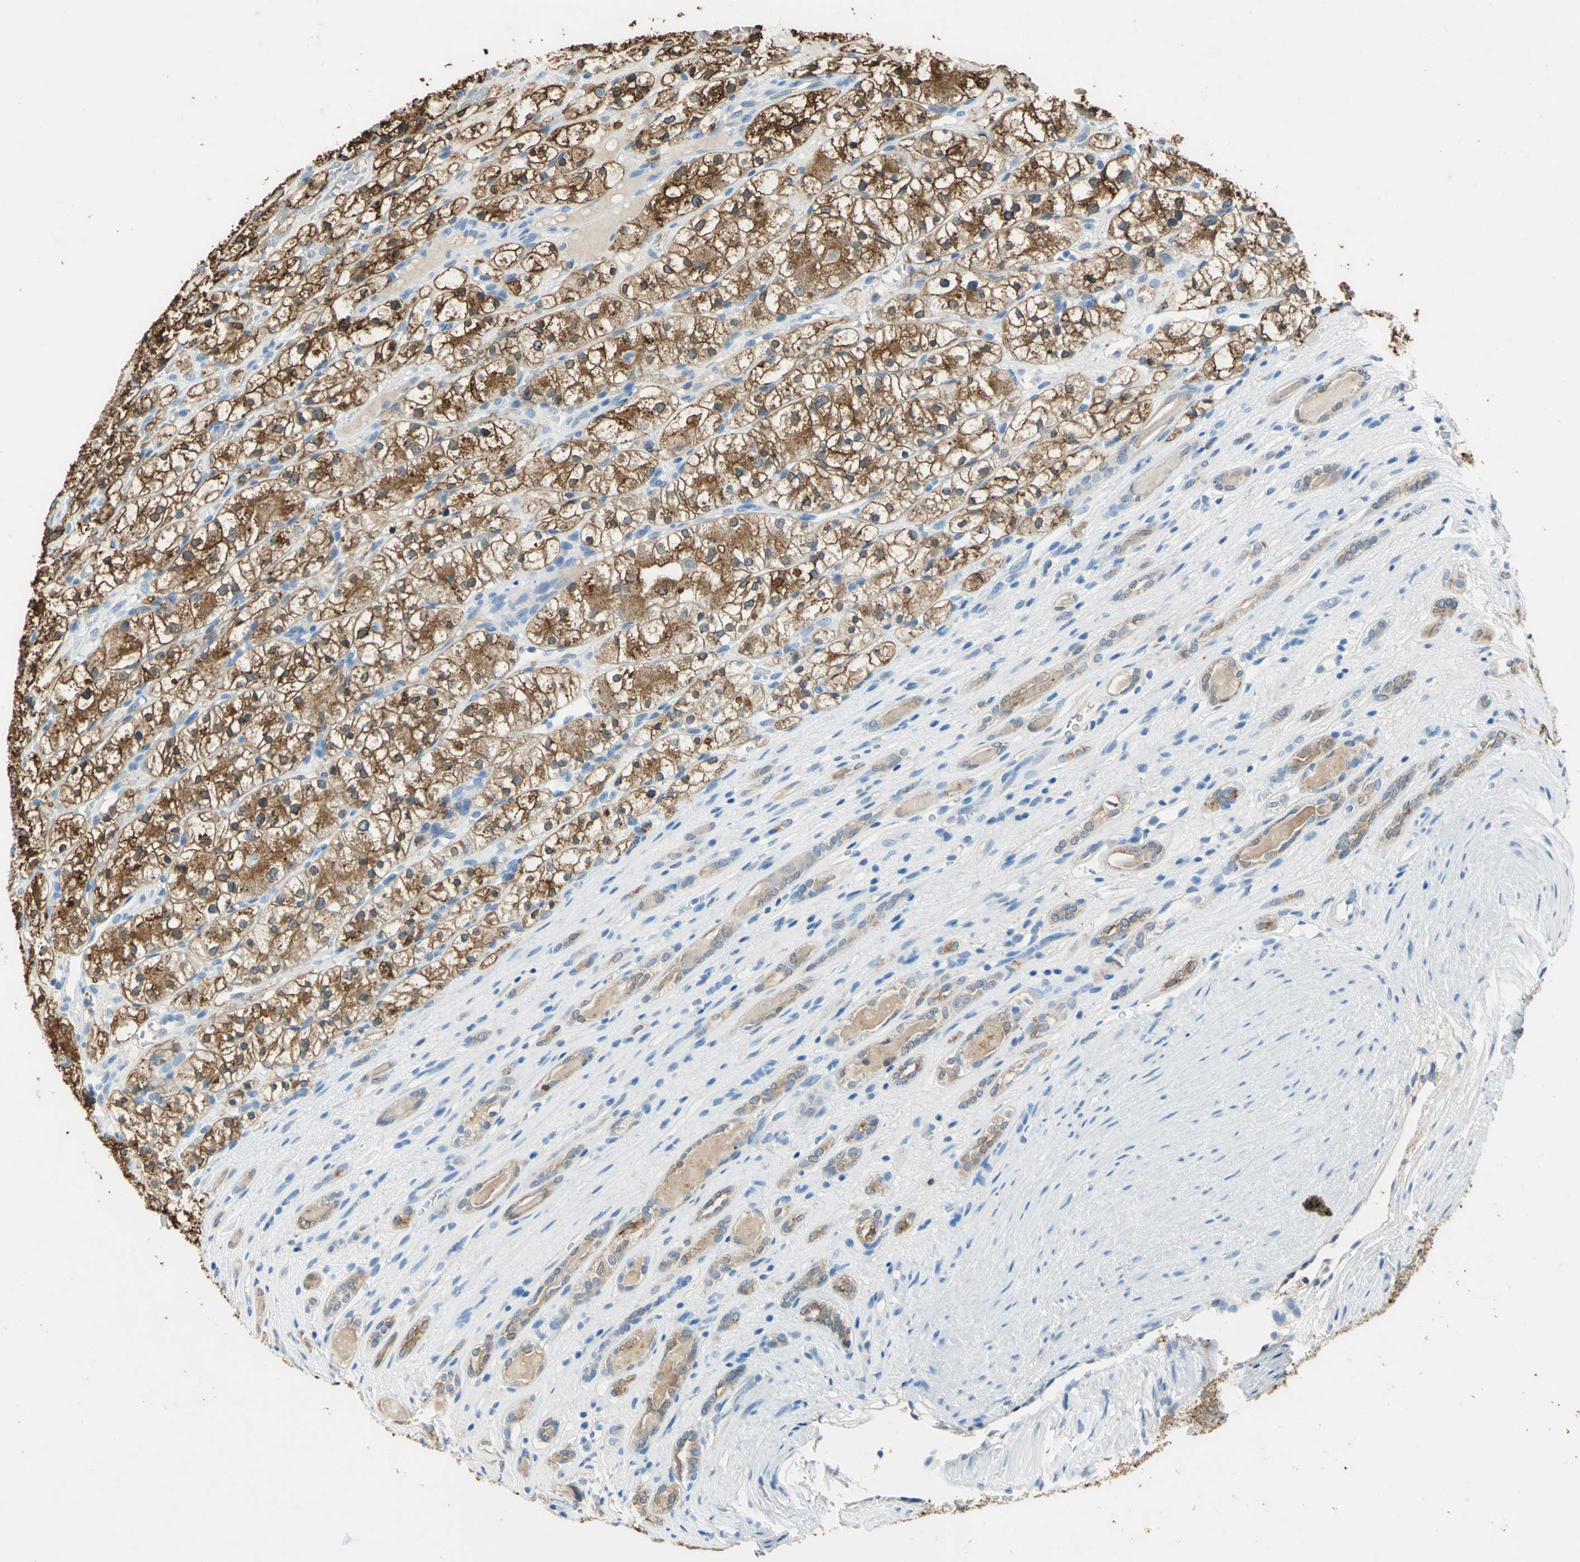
{"staining": {"intensity": "strong", "quantity": ">75%", "location": "cytoplasmic/membranous"}, "tissue": "renal cancer", "cell_type": "Tumor cells", "image_type": "cancer", "snomed": [{"axis": "morphology", "description": "Adenocarcinoma, NOS"}, {"axis": "topography", "description": "Kidney"}], "caption": "IHC of adenocarcinoma (renal) demonstrates high levels of strong cytoplasmic/membranous expression in approximately >75% of tumor cells.", "gene": "ANXA4", "patient": {"sex": "female", "age": 60}}